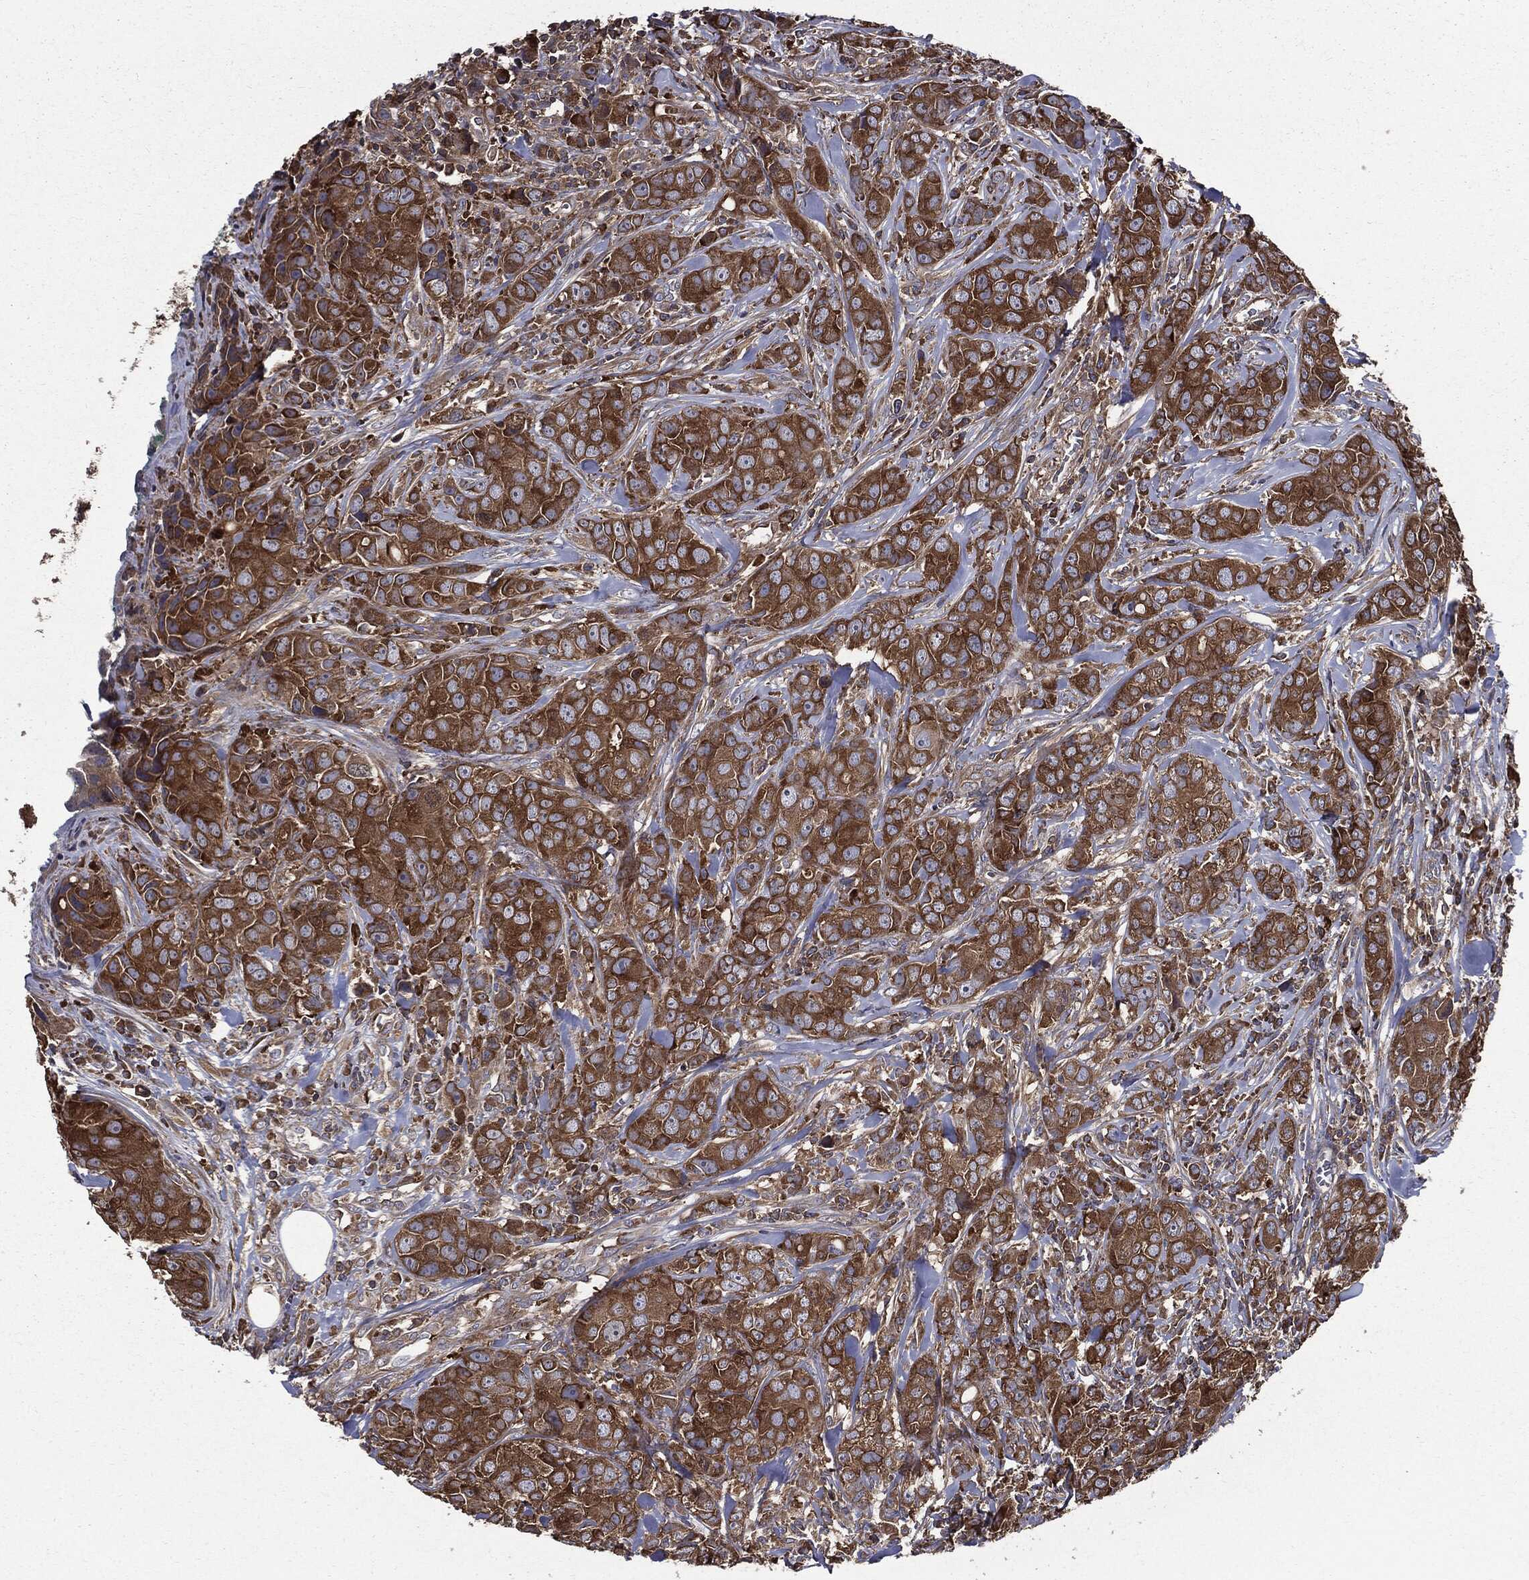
{"staining": {"intensity": "strong", "quantity": "25%-75%", "location": "cytoplasmic/membranous"}, "tissue": "breast cancer", "cell_type": "Tumor cells", "image_type": "cancer", "snomed": [{"axis": "morphology", "description": "Duct carcinoma"}, {"axis": "topography", "description": "Breast"}], "caption": "DAB immunohistochemical staining of human breast cancer (invasive ductal carcinoma) exhibits strong cytoplasmic/membranous protein positivity in about 25%-75% of tumor cells. The protein of interest is stained brown, and the nuclei are stained in blue (DAB (3,3'-diaminobenzidine) IHC with brightfield microscopy, high magnification).", "gene": "PDCD6IP", "patient": {"sex": "female", "age": 43}}